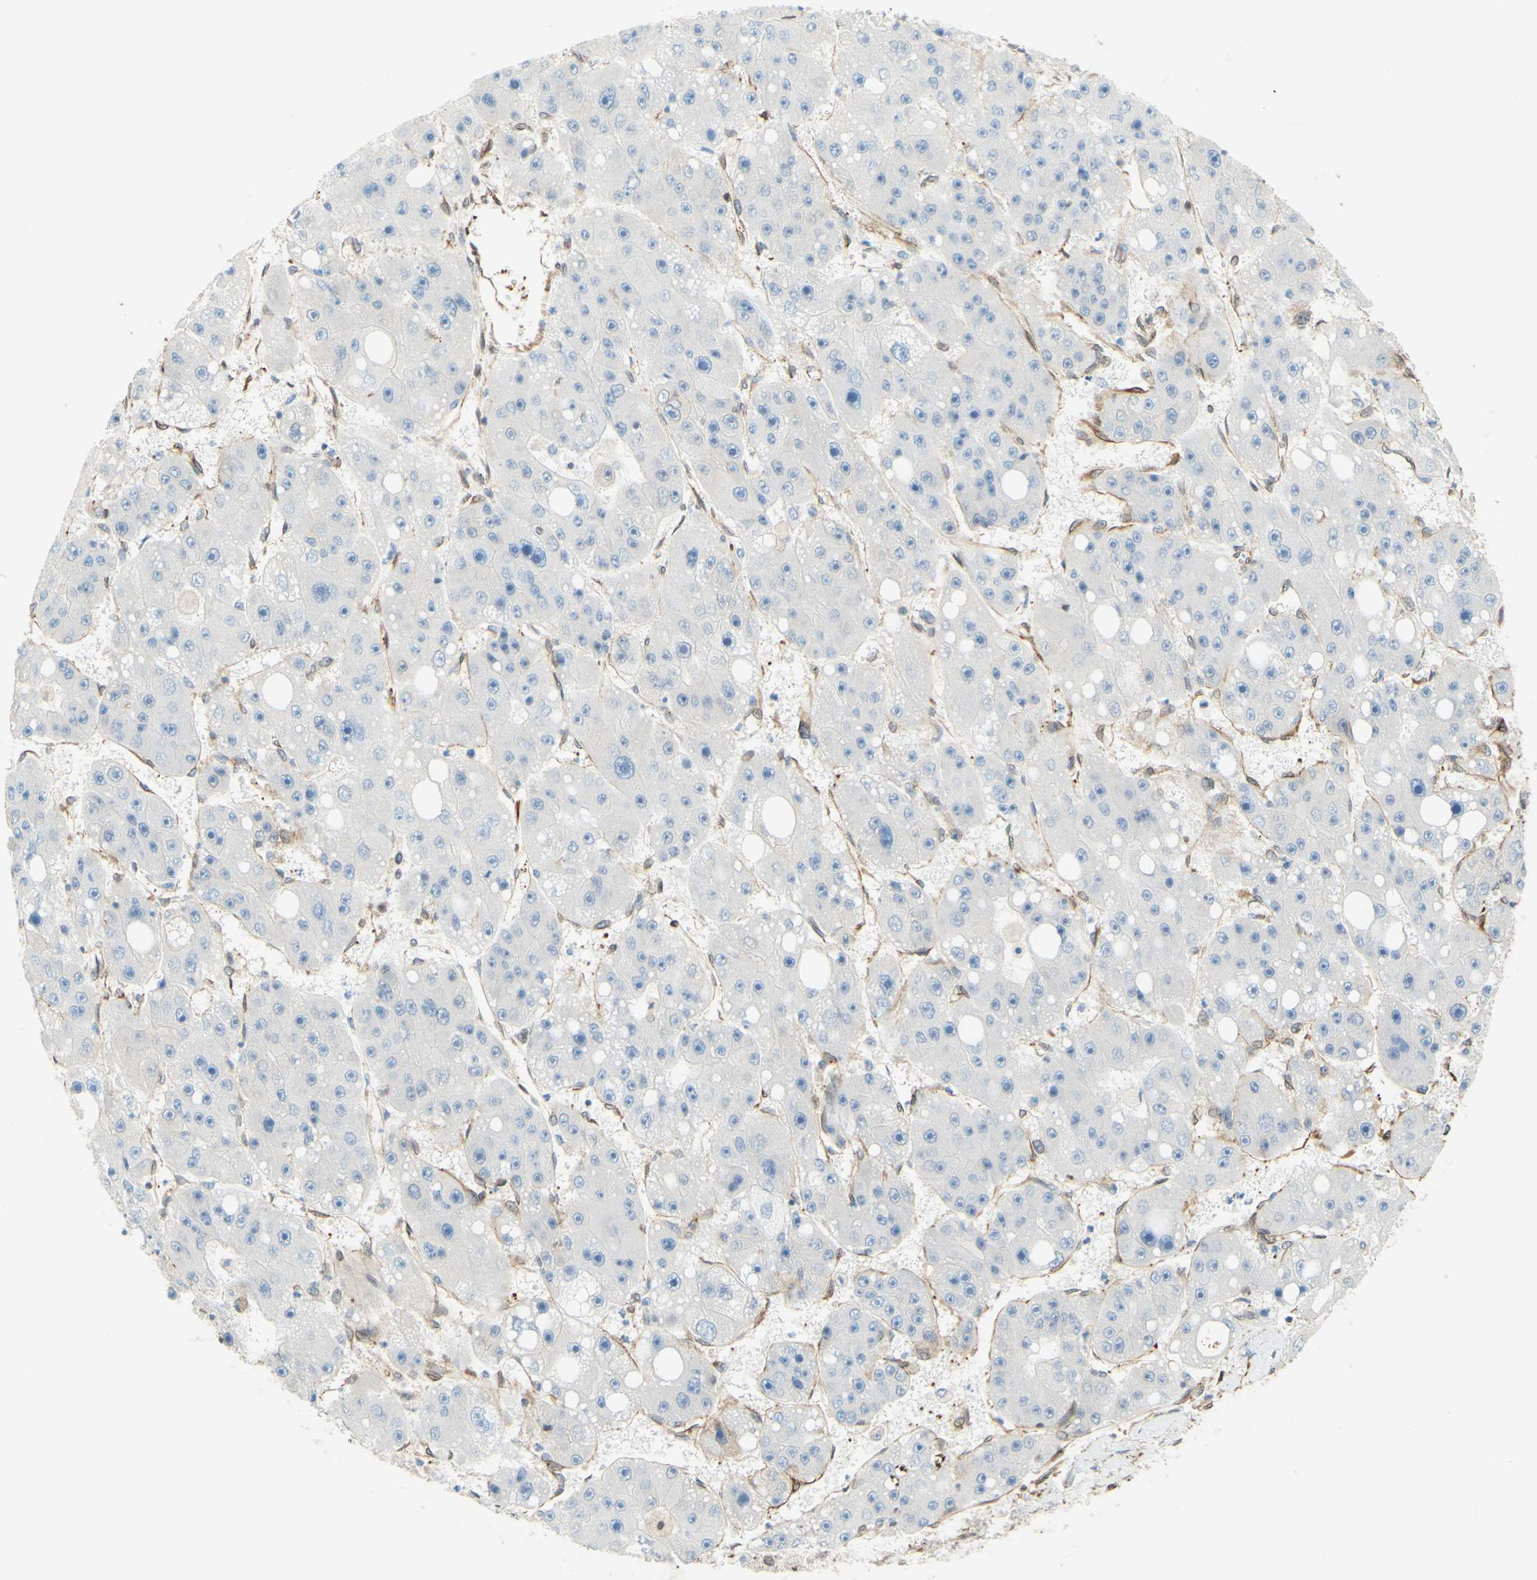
{"staining": {"intensity": "negative", "quantity": "none", "location": "none"}, "tissue": "liver cancer", "cell_type": "Tumor cells", "image_type": "cancer", "snomed": [{"axis": "morphology", "description": "Carcinoma, Hepatocellular, NOS"}, {"axis": "topography", "description": "Liver"}], "caption": "IHC of human liver hepatocellular carcinoma shows no expression in tumor cells.", "gene": "ENDOD1", "patient": {"sex": "female", "age": 61}}